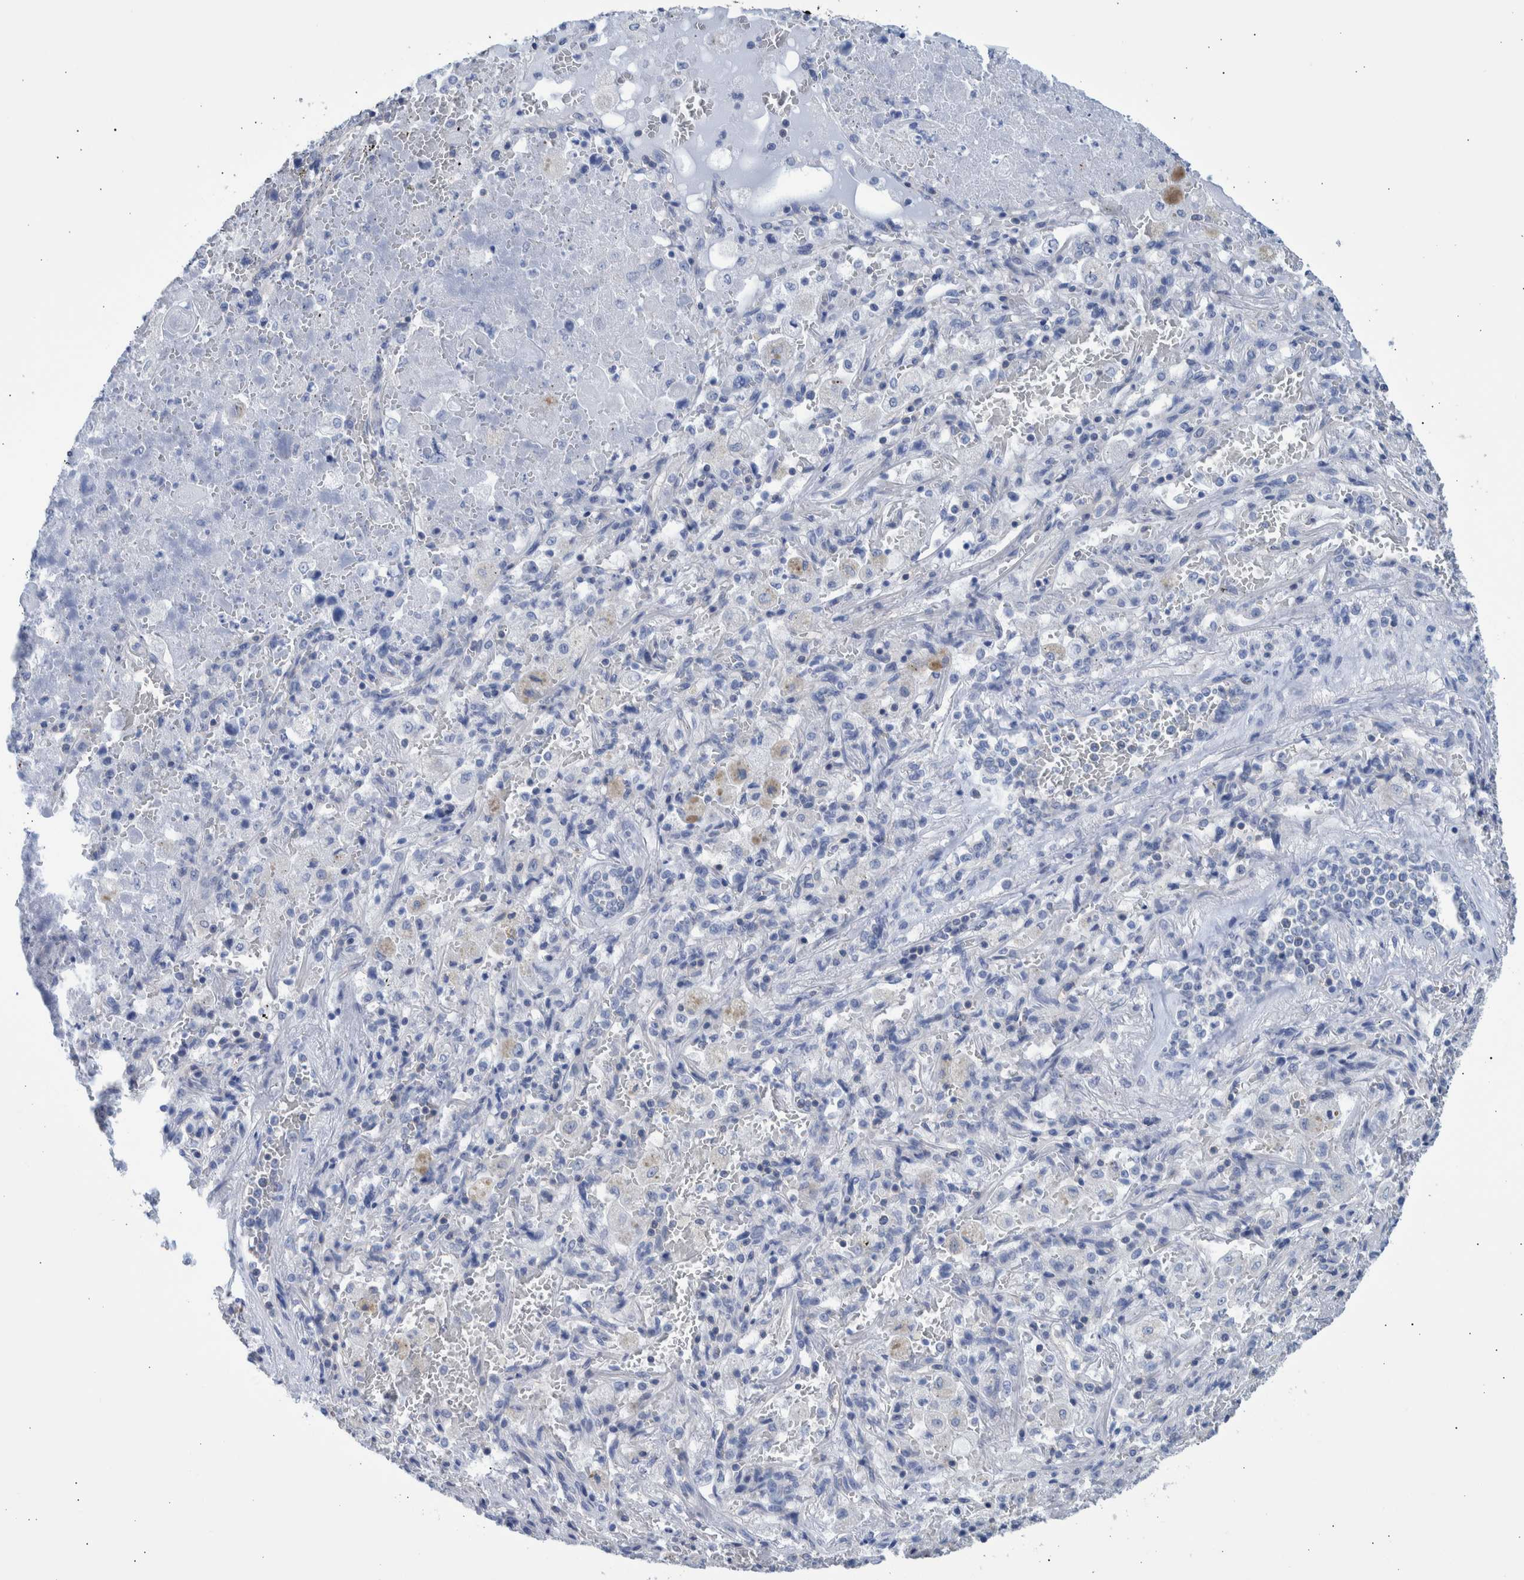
{"staining": {"intensity": "negative", "quantity": "none", "location": "none"}, "tissue": "lung cancer", "cell_type": "Tumor cells", "image_type": "cancer", "snomed": [{"axis": "morphology", "description": "Squamous cell carcinoma, NOS"}, {"axis": "topography", "description": "Lung"}], "caption": "This is an IHC micrograph of human lung squamous cell carcinoma. There is no expression in tumor cells.", "gene": "PPP3CC", "patient": {"sex": "male", "age": 61}}